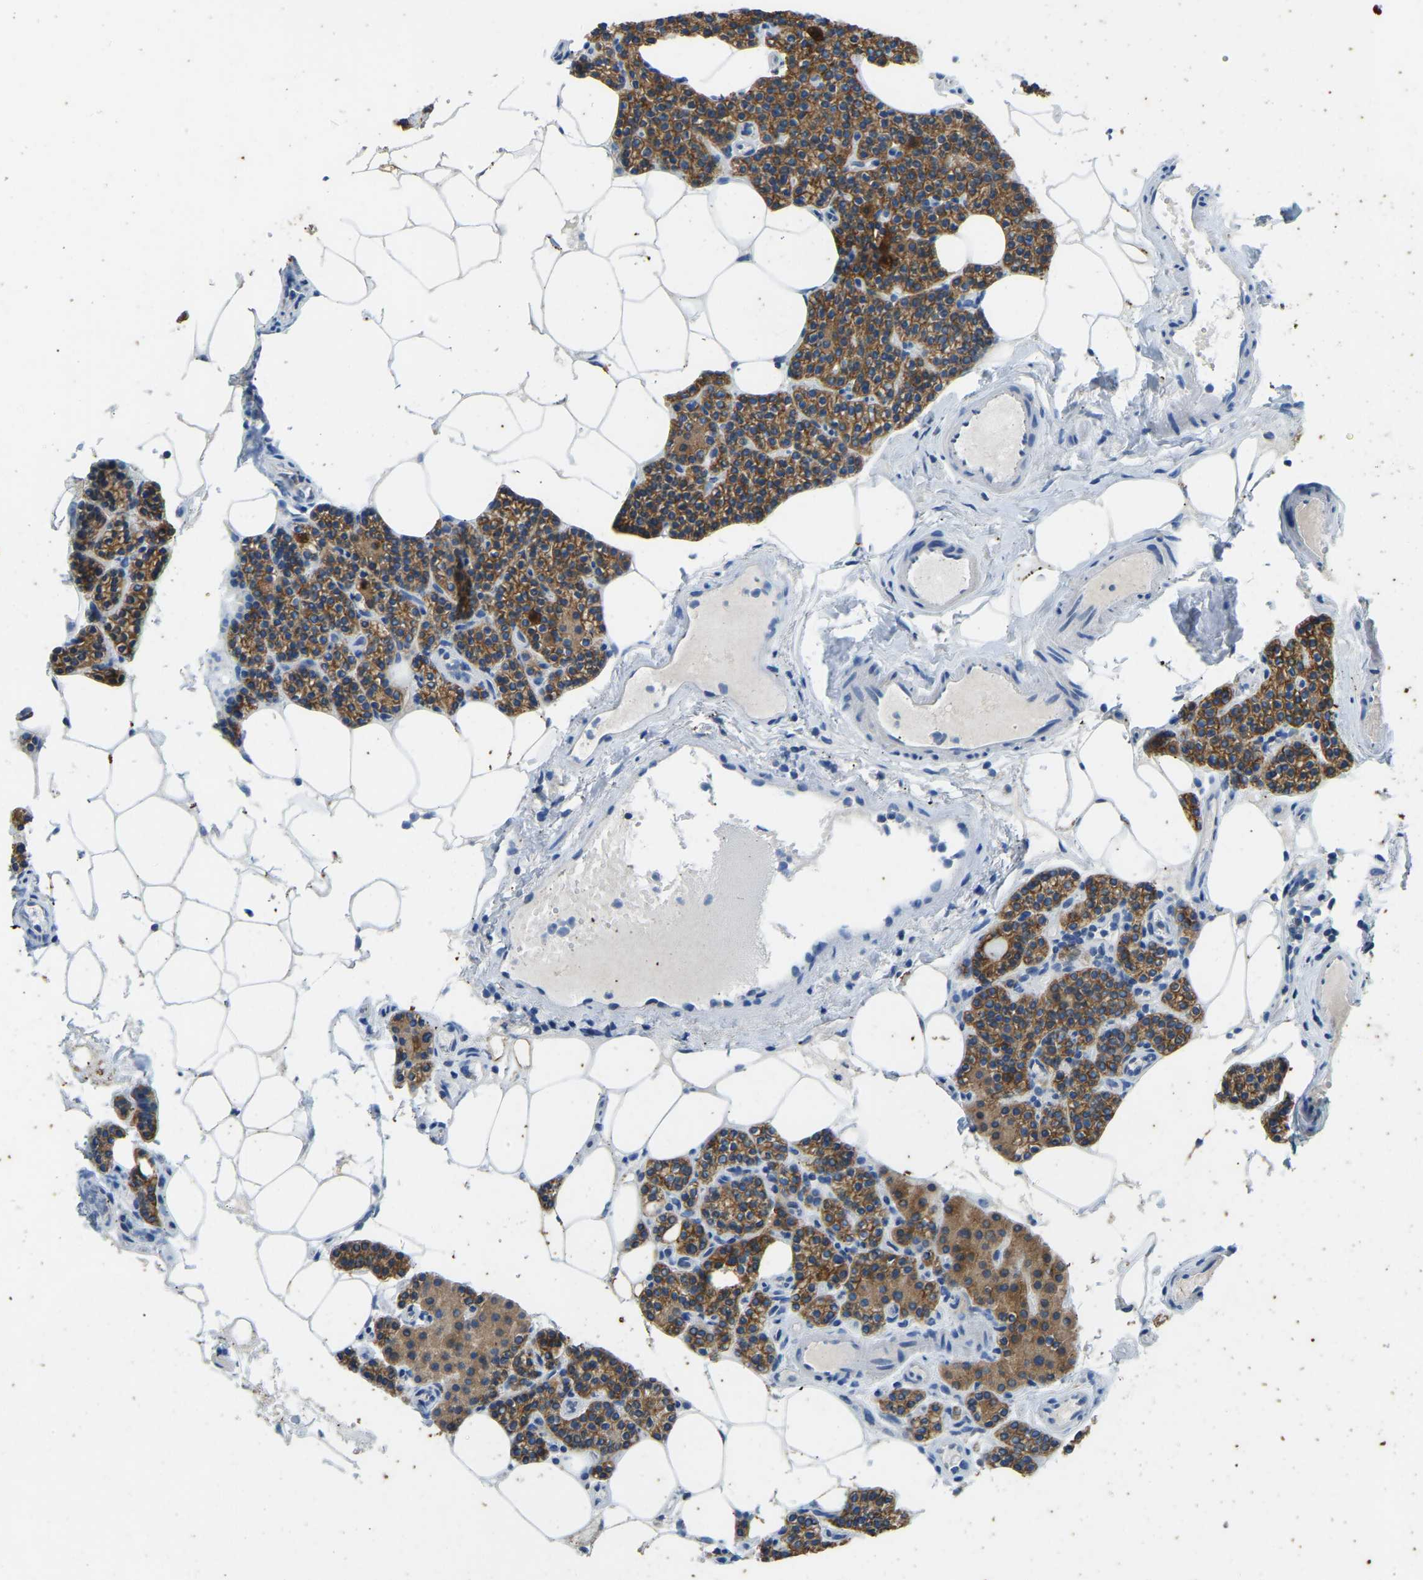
{"staining": {"intensity": "strong", "quantity": ">75%", "location": "cytoplasmic/membranous"}, "tissue": "parathyroid gland", "cell_type": "Glandular cells", "image_type": "normal", "snomed": [{"axis": "morphology", "description": "Normal tissue, NOS"}, {"axis": "morphology", "description": "Adenoma, NOS"}, {"axis": "topography", "description": "Parathyroid gland"}], "caption": "The histopathology image shows immunohistochemical staining of benign parathyroid gland. There is strong cytoplasmic/membranous expression is appreciated in approximately >75% of glandular cells.", "gene": "ZNF200", "patient": {"sex": "female", "age": 70}}